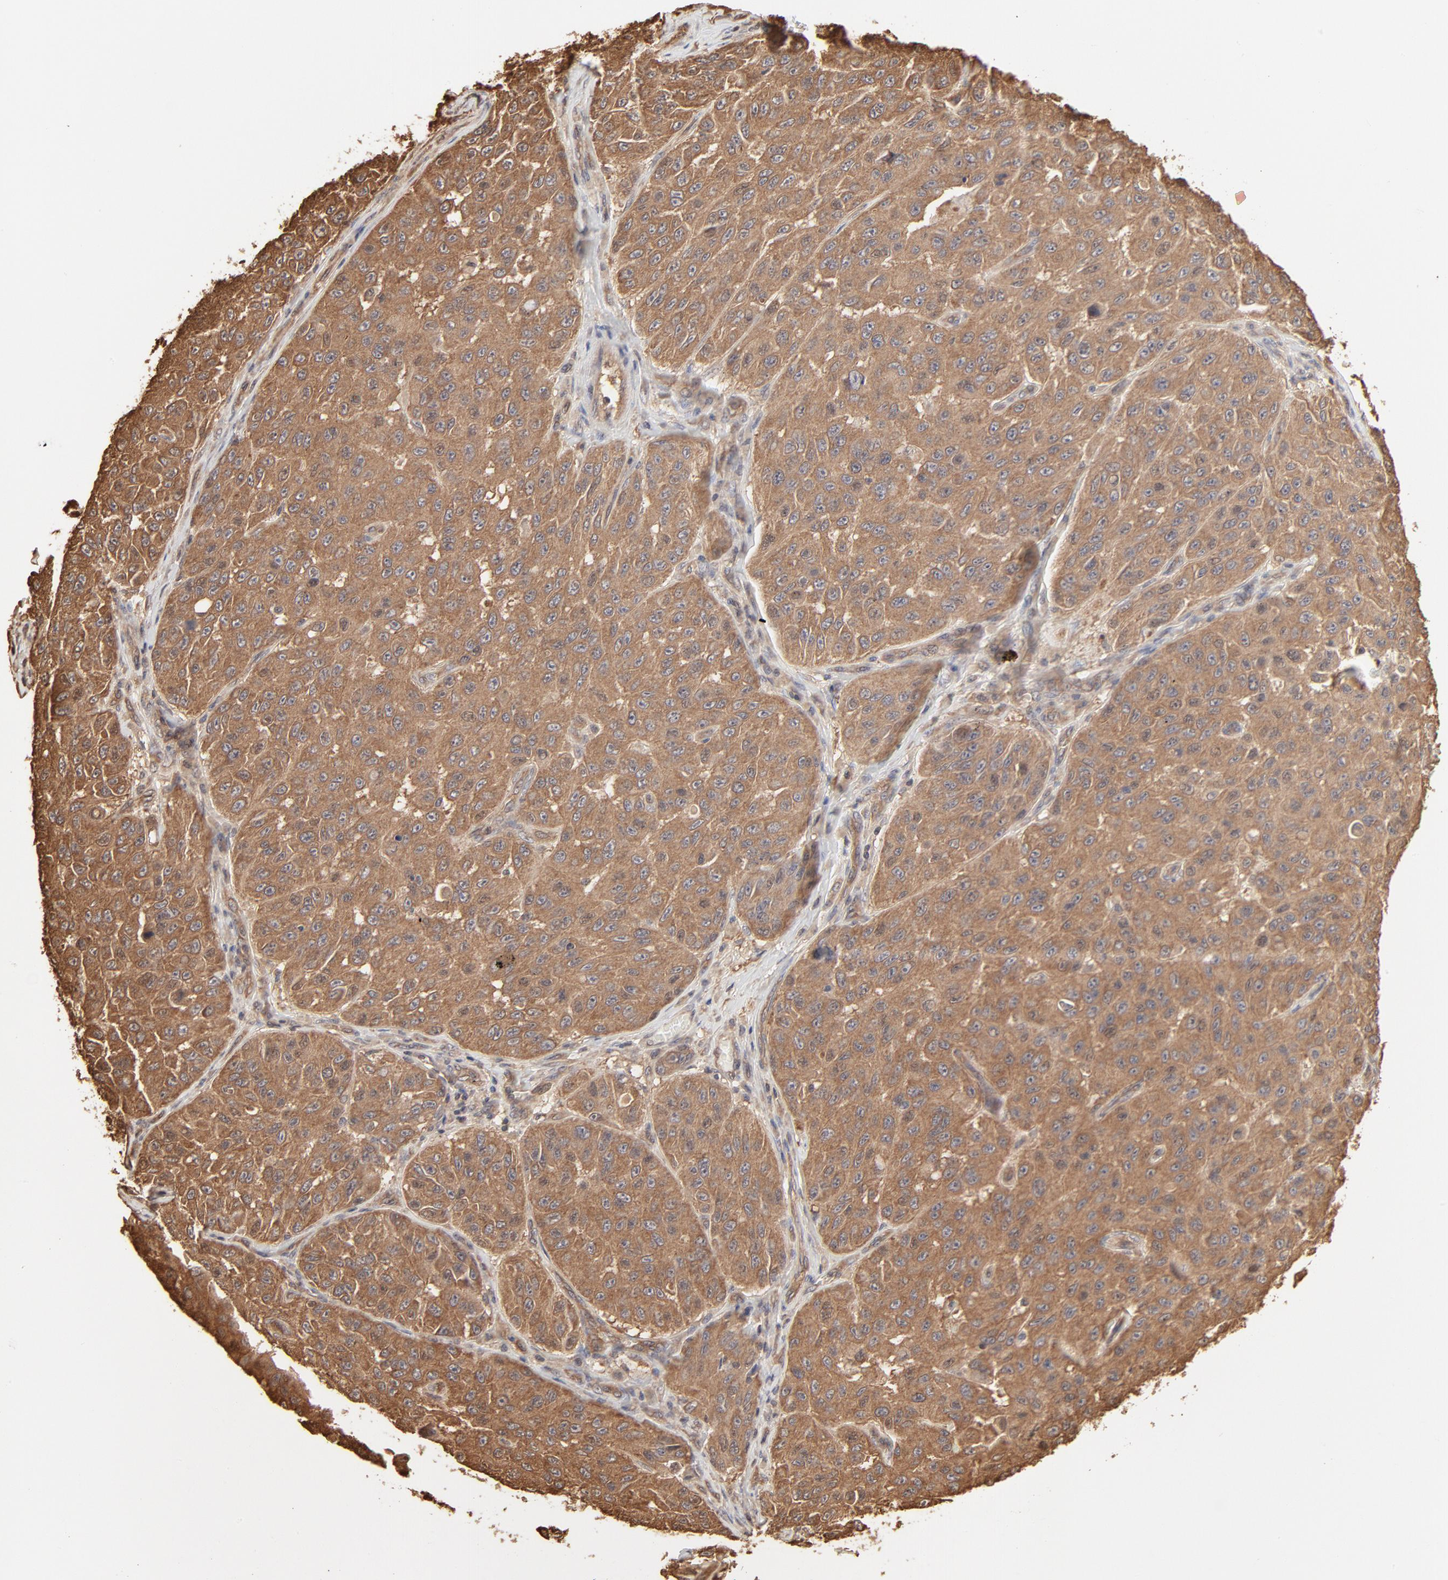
{"staining": {"intensity": "moderate", "quantity": ">75%", "location": "cytoplasmic/membranous"}, "tissue": "melanoma", "cell_type": "Tumor cells", "image_type": "cancer", "snomed": [{"axis": "morphology", "description": "Malignant melanoma, NOS"}, {"axis": "topography", "description": "Skin"}], "caption": "This micrograph reveals malignant melanoma stained with immunohistochemistry (IHC) to label a protein in brown. The cytoplasmic/membranous of tumor cells show moderate positivity for the protein. Nuclei are counter-stained blue.", "gene": "PPP2CA", "patient": {"sex": "male", "age": 30}}